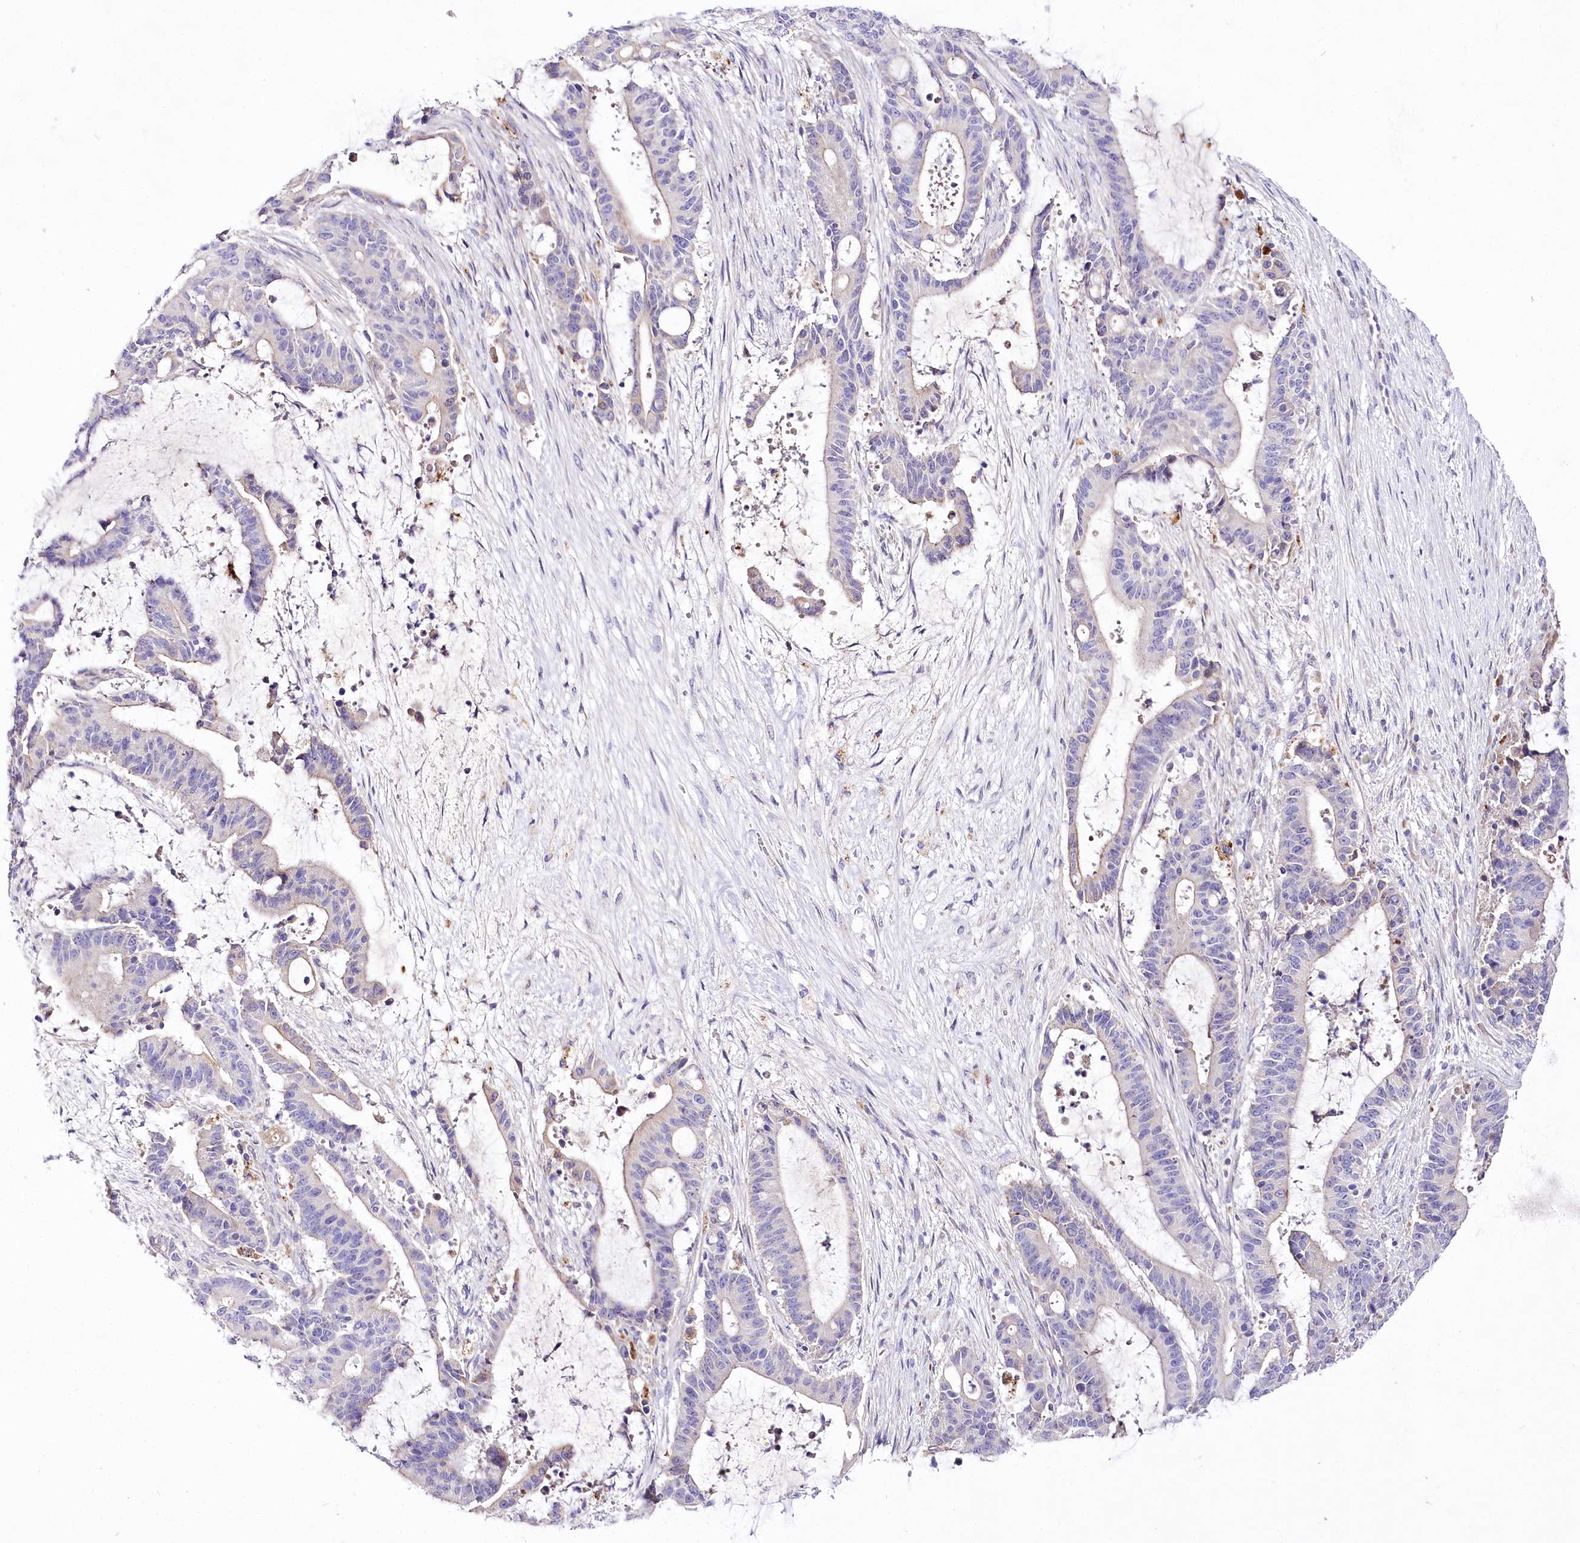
{"staining": {"intensity": "negative", "quantity": "none", "location": "none"}, "tissue": "liver cancer", "cell_type": "Tumor cells", "image_type": "cancer", "snomed": [{"axis": "morphology", "description": "Normal tissue, NOS"}, {"axis": "morphology", "description": "Cholangiocarcinoma"}, {"axis": "topography", "description": "Liver"}, {"axis": "topography", "description": "Peripheral nerve tissue"}], "caption": "Immunohistochemistry of human liver cholangiocarcinoma shows no staining in tumor cells.", "gene": "LRRC14B", "patient": {"sex": "female", "age": 73}}